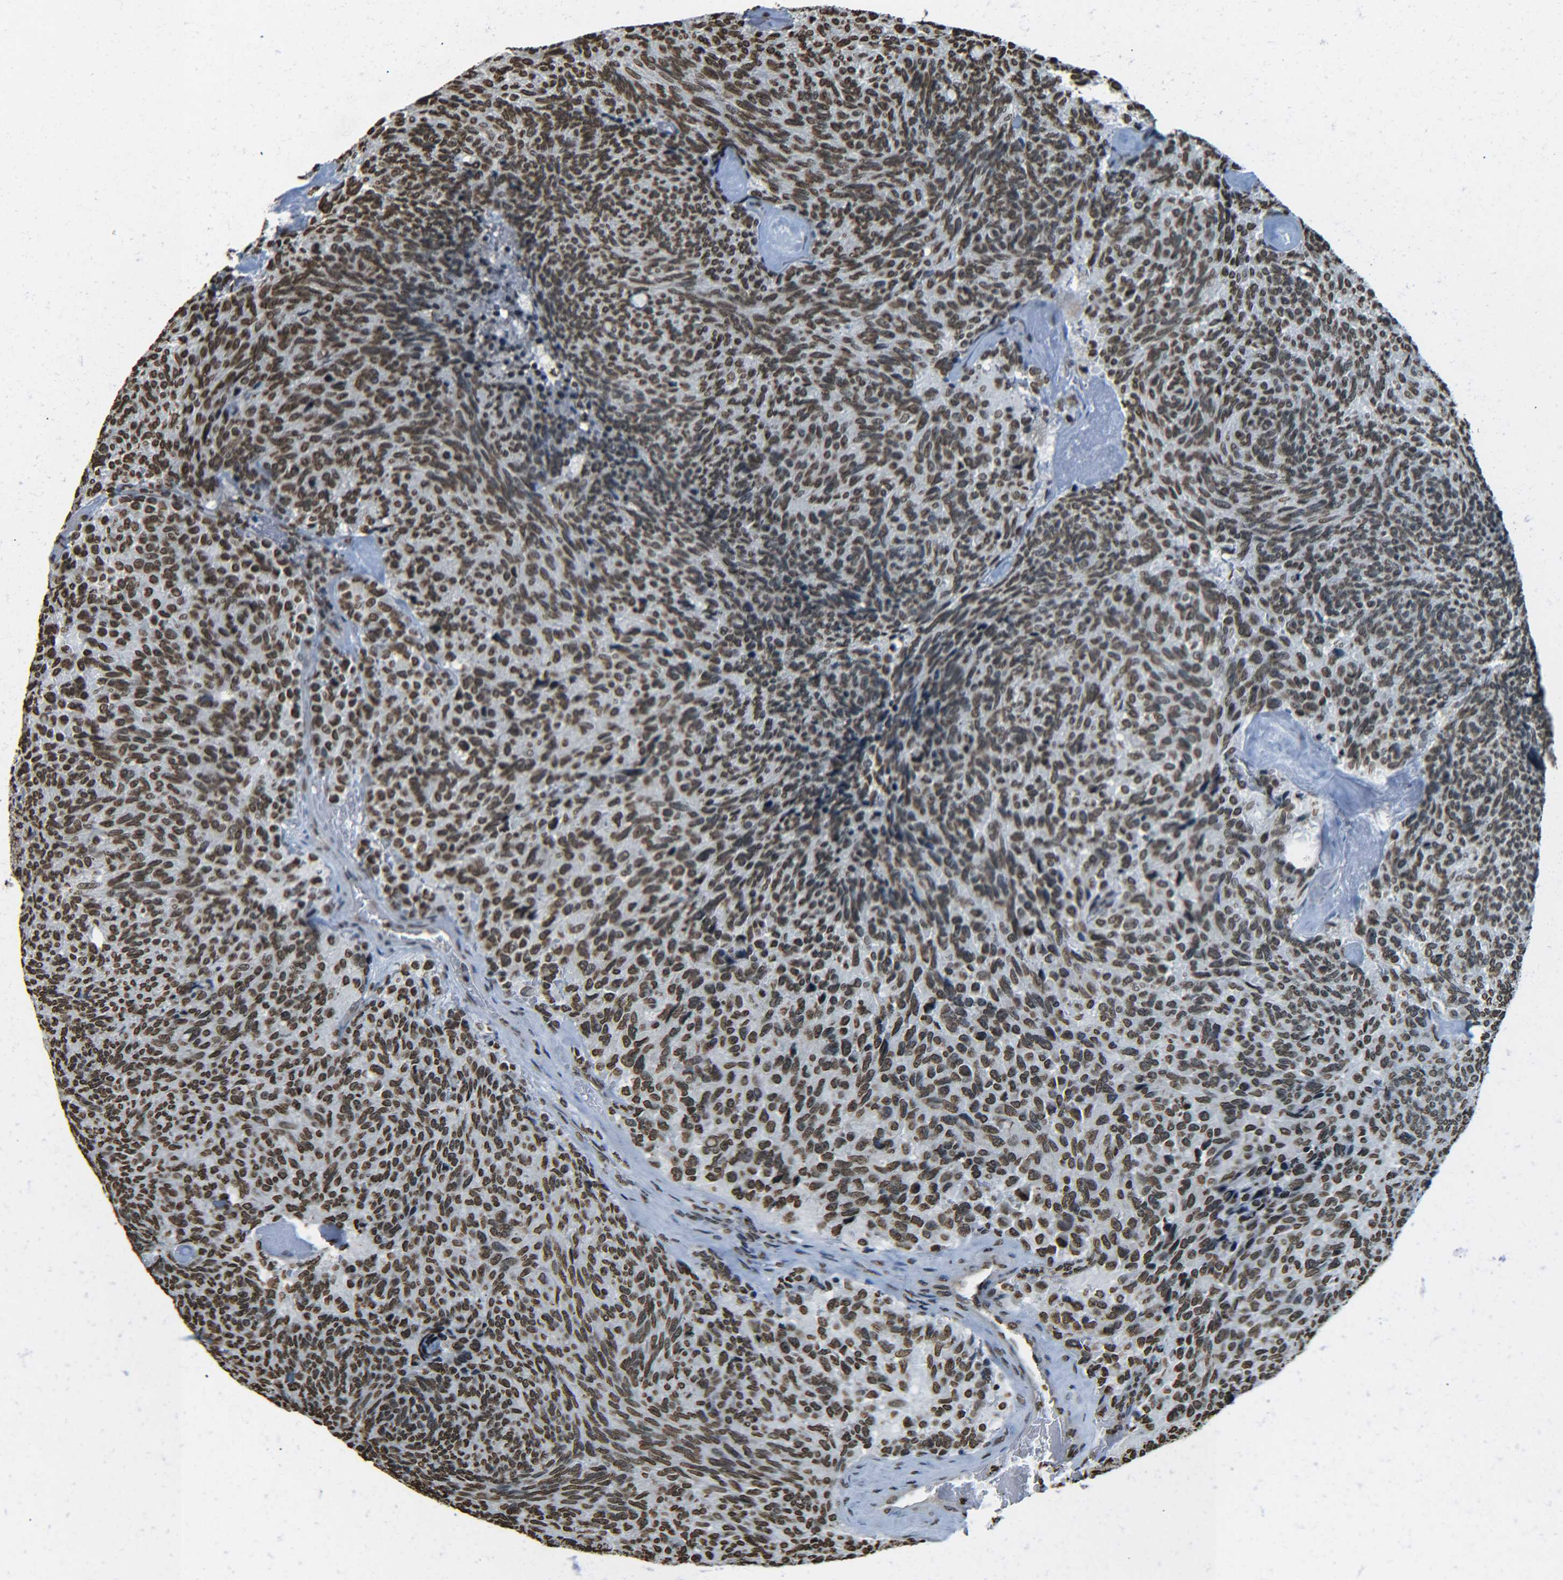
{"staining": {"intensity": "moderate", "quantity": ">75%", "location": "nuclear"}, "tissue": "carcinoid", "cell_type": "Tumor cells", "image_type": "cancer", "snomed": [{"axis": "morphology", "description": "Carcinoid, malignant, NOS"}, {"axis": "topography", "description": "Pancreas"}], "caption": "A medium amount of moderate nuclear expression is seen in about >75% of tumor cells in carcinoid tissue.", "gene": "H4C16", "patient": {"sex": "female", "age": 54}}